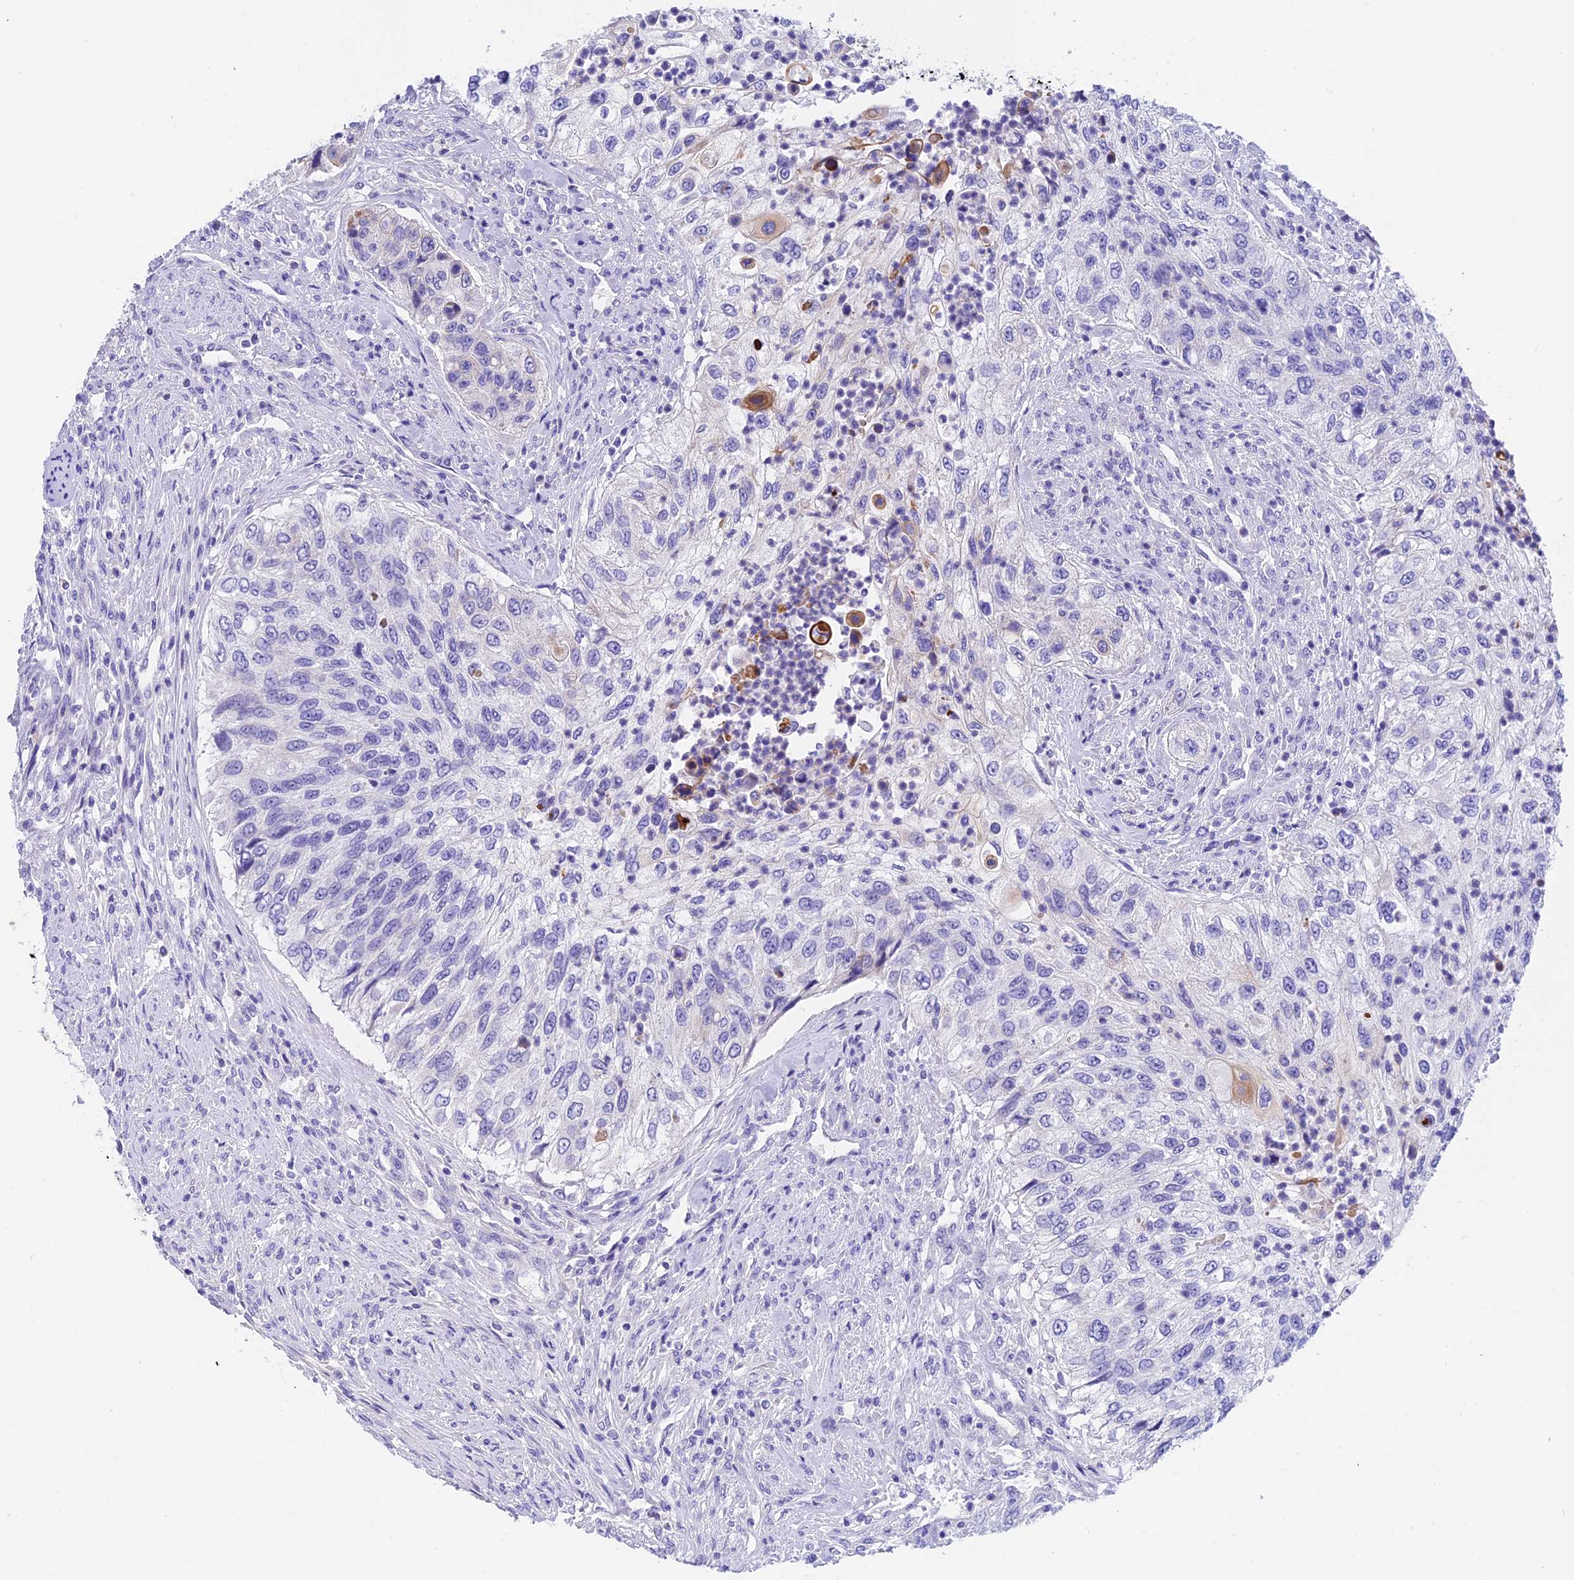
{"staining": {"intensity": "negative", "quantity": "none", "location": "none"}, "tissue": "urothelial cancer", "cell_type": "Tumor cells", "image_type": "cancer", "snomed": [{"axis": "morphology", "description": "Urothelial carcinoma, High grade"}, {"axis": "topography", "description": "Urinary bladder"}], "caption": "Immunohistochemistry (IHC) of urothelial cancer exhibits no expression in tumor cells. Nuclei are stained in blue.", "gene": "C17orf67", "patient": {"sex": "female", "age": 60}}